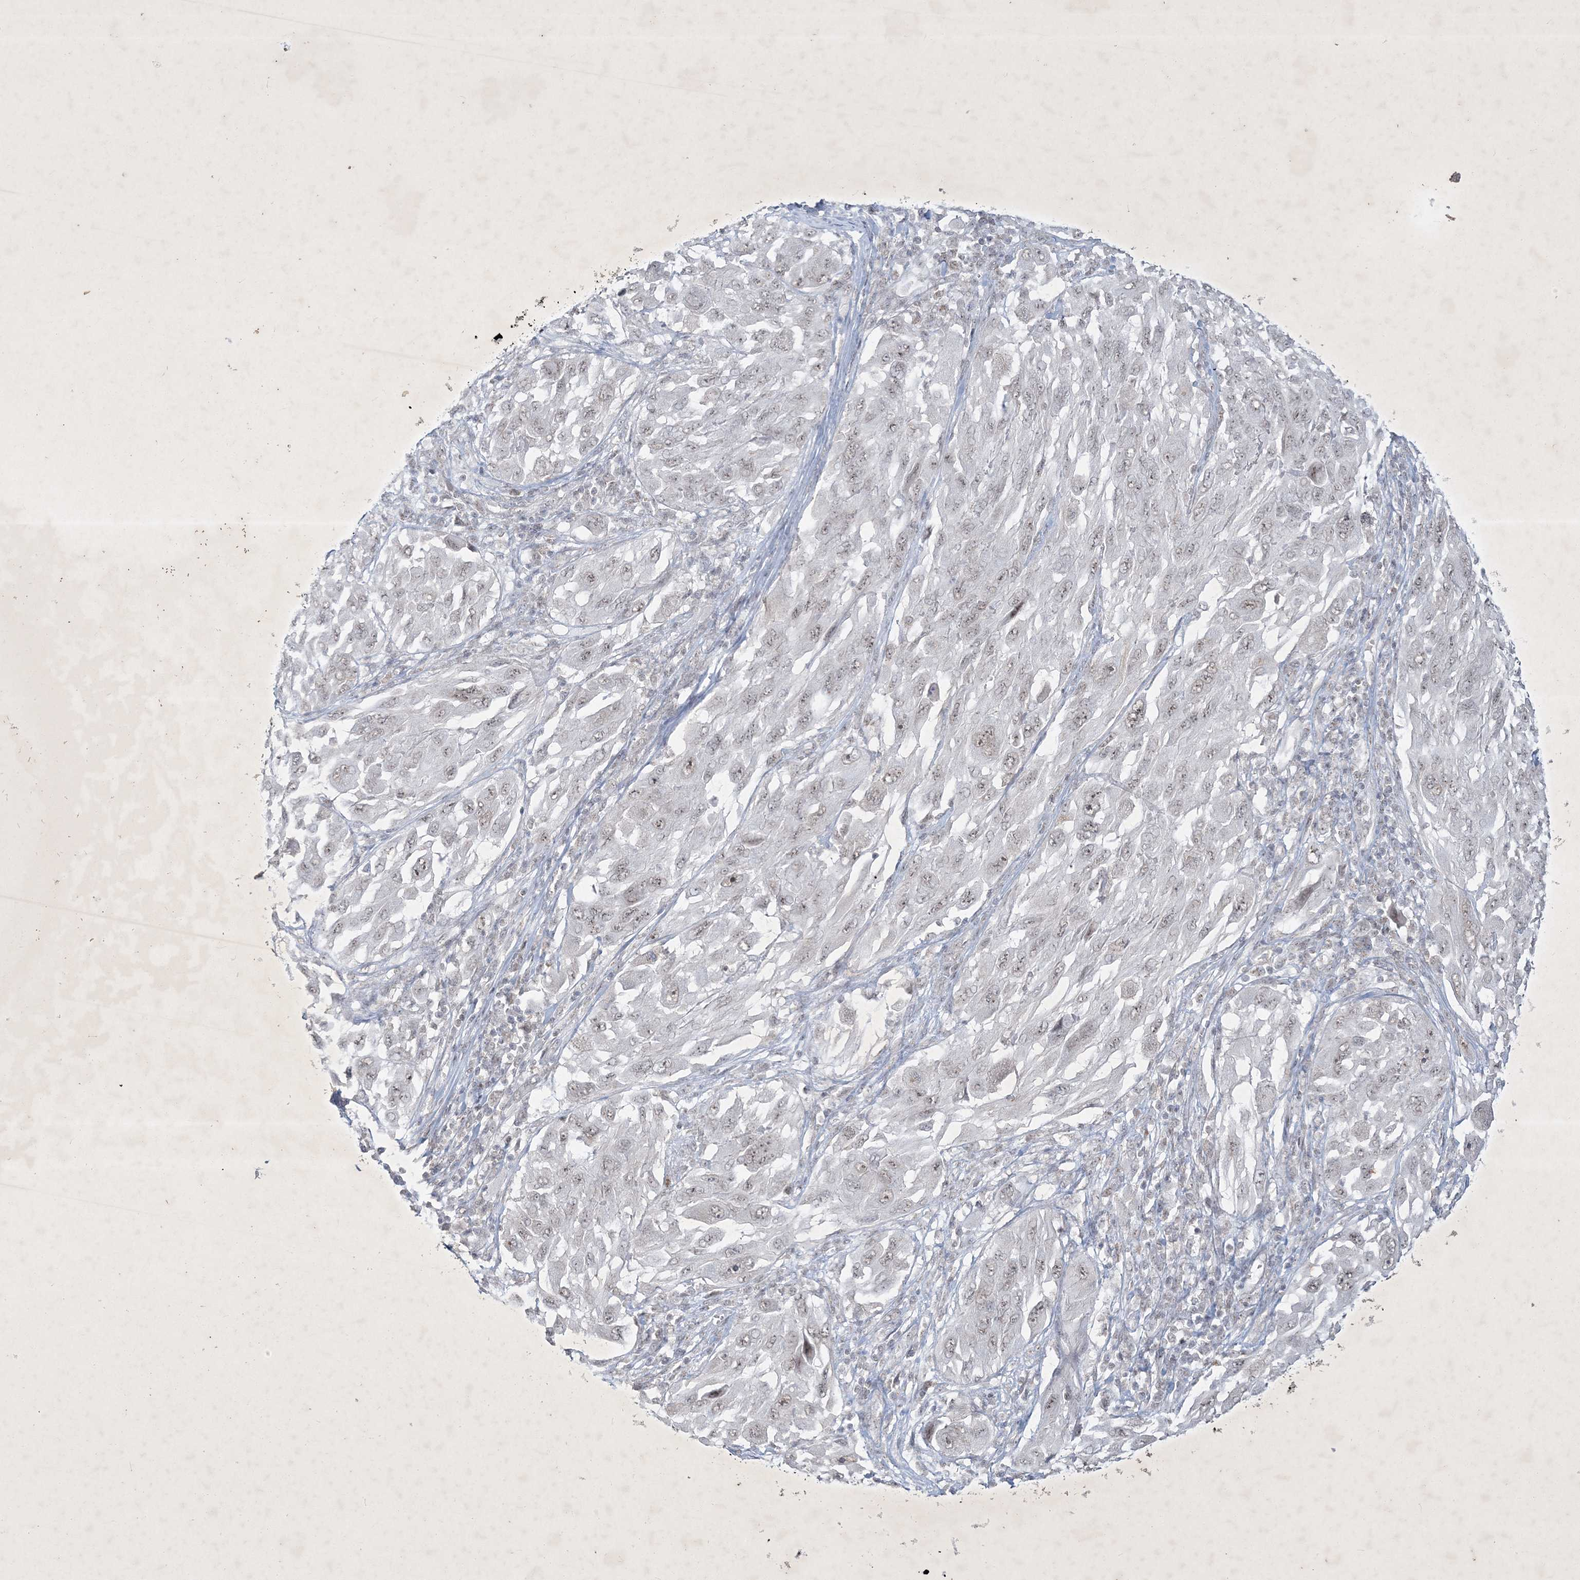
{"staining": {"intensity": "negative", "quantity": "none", "location": "none"}, "tissue": "melanoma", "cell_type": "Tumor cells", "image_type": "cancer", "snomed": [{"axis": "morphology", "description": "Malignant melanoma, NOS"}, {"axis": "topography", "description": "Skin"}], "caption": "IHC of human melanoma shows no expression in tumor cells.", "gene": "ZBTB9", "patient": {"sex": "female", "age": 91}}